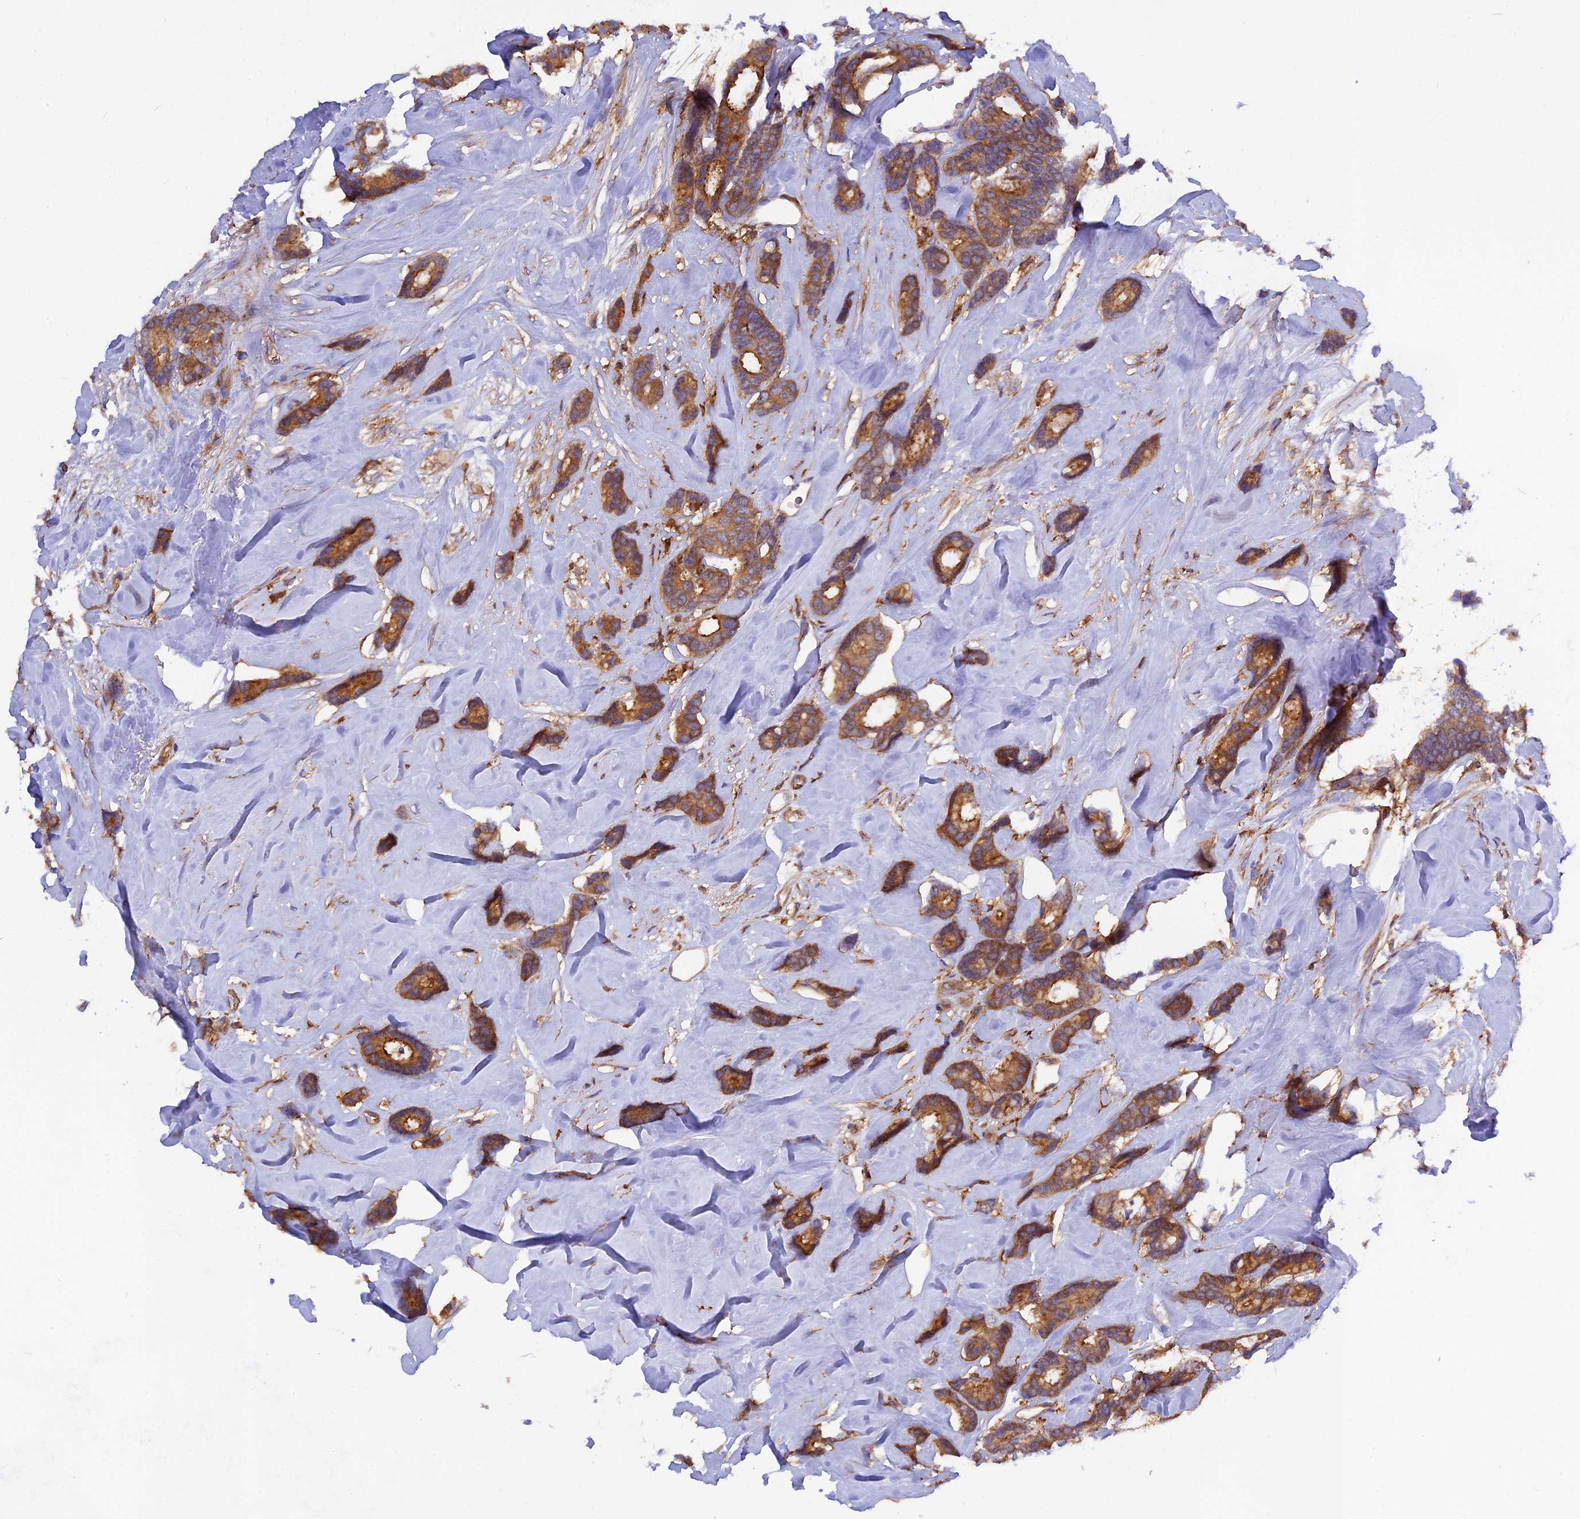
{"staining": {"intensity": "strong", "quantity": ">75%", "location": "cytoplasmic/membranous"}, "tissue": "breast cancer", "cell_type": "Tumor cells", "image_type": "cancer", "snomed": [{"axis": "morphology", "description": "Duct carcinoma"}, {"axis": "topography", "description": "Breast"}], "caption": "Immunohistochemical staining of breast intraductal carcinoma shows high levels of strong cytoplasmic/membranous protein staining in approximately >75% of tumor cells.", "gene": "MYO9B", "patient": {"sex": "female", "age": 87}}